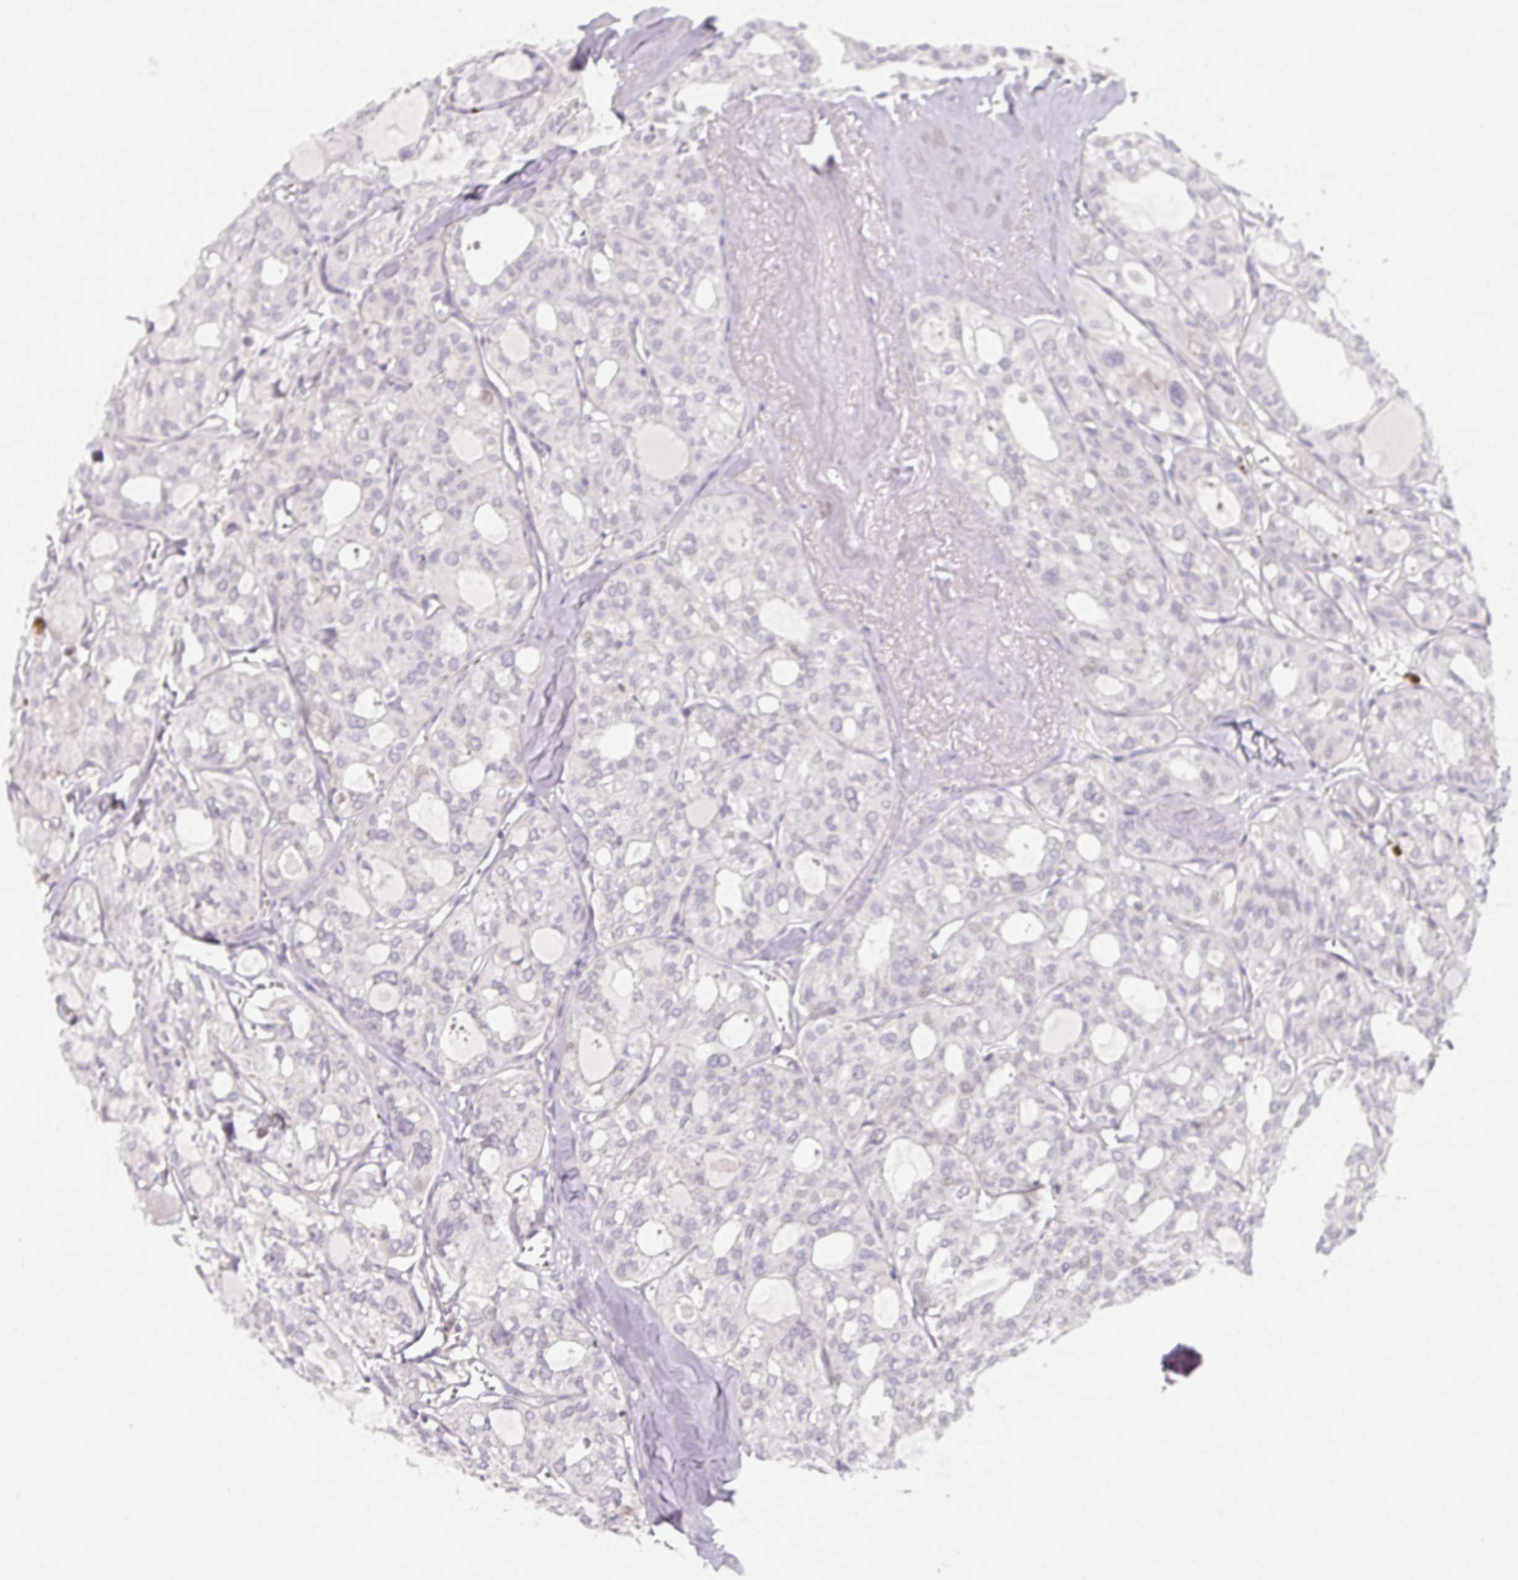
{"staining": {"intensity": "negative", "quantity": "none", "location": "none"}, "tissue": "thyroid cancer", "cell_type": "Tumor cells", "image_type": "cancer", "snomed": [{"axis": "morphology", "description": "Follicular adenoma carcinoma, NOS"}, {"axis": "topography", "description": "Thyroid gland"}], "caption": "IHC of thyroid cancer (follicular adenoma carcinoma) demonstrates no expression in tumor cells.", "gene": "LRRC23", "patient": {"sex": "male", "age": 75}}